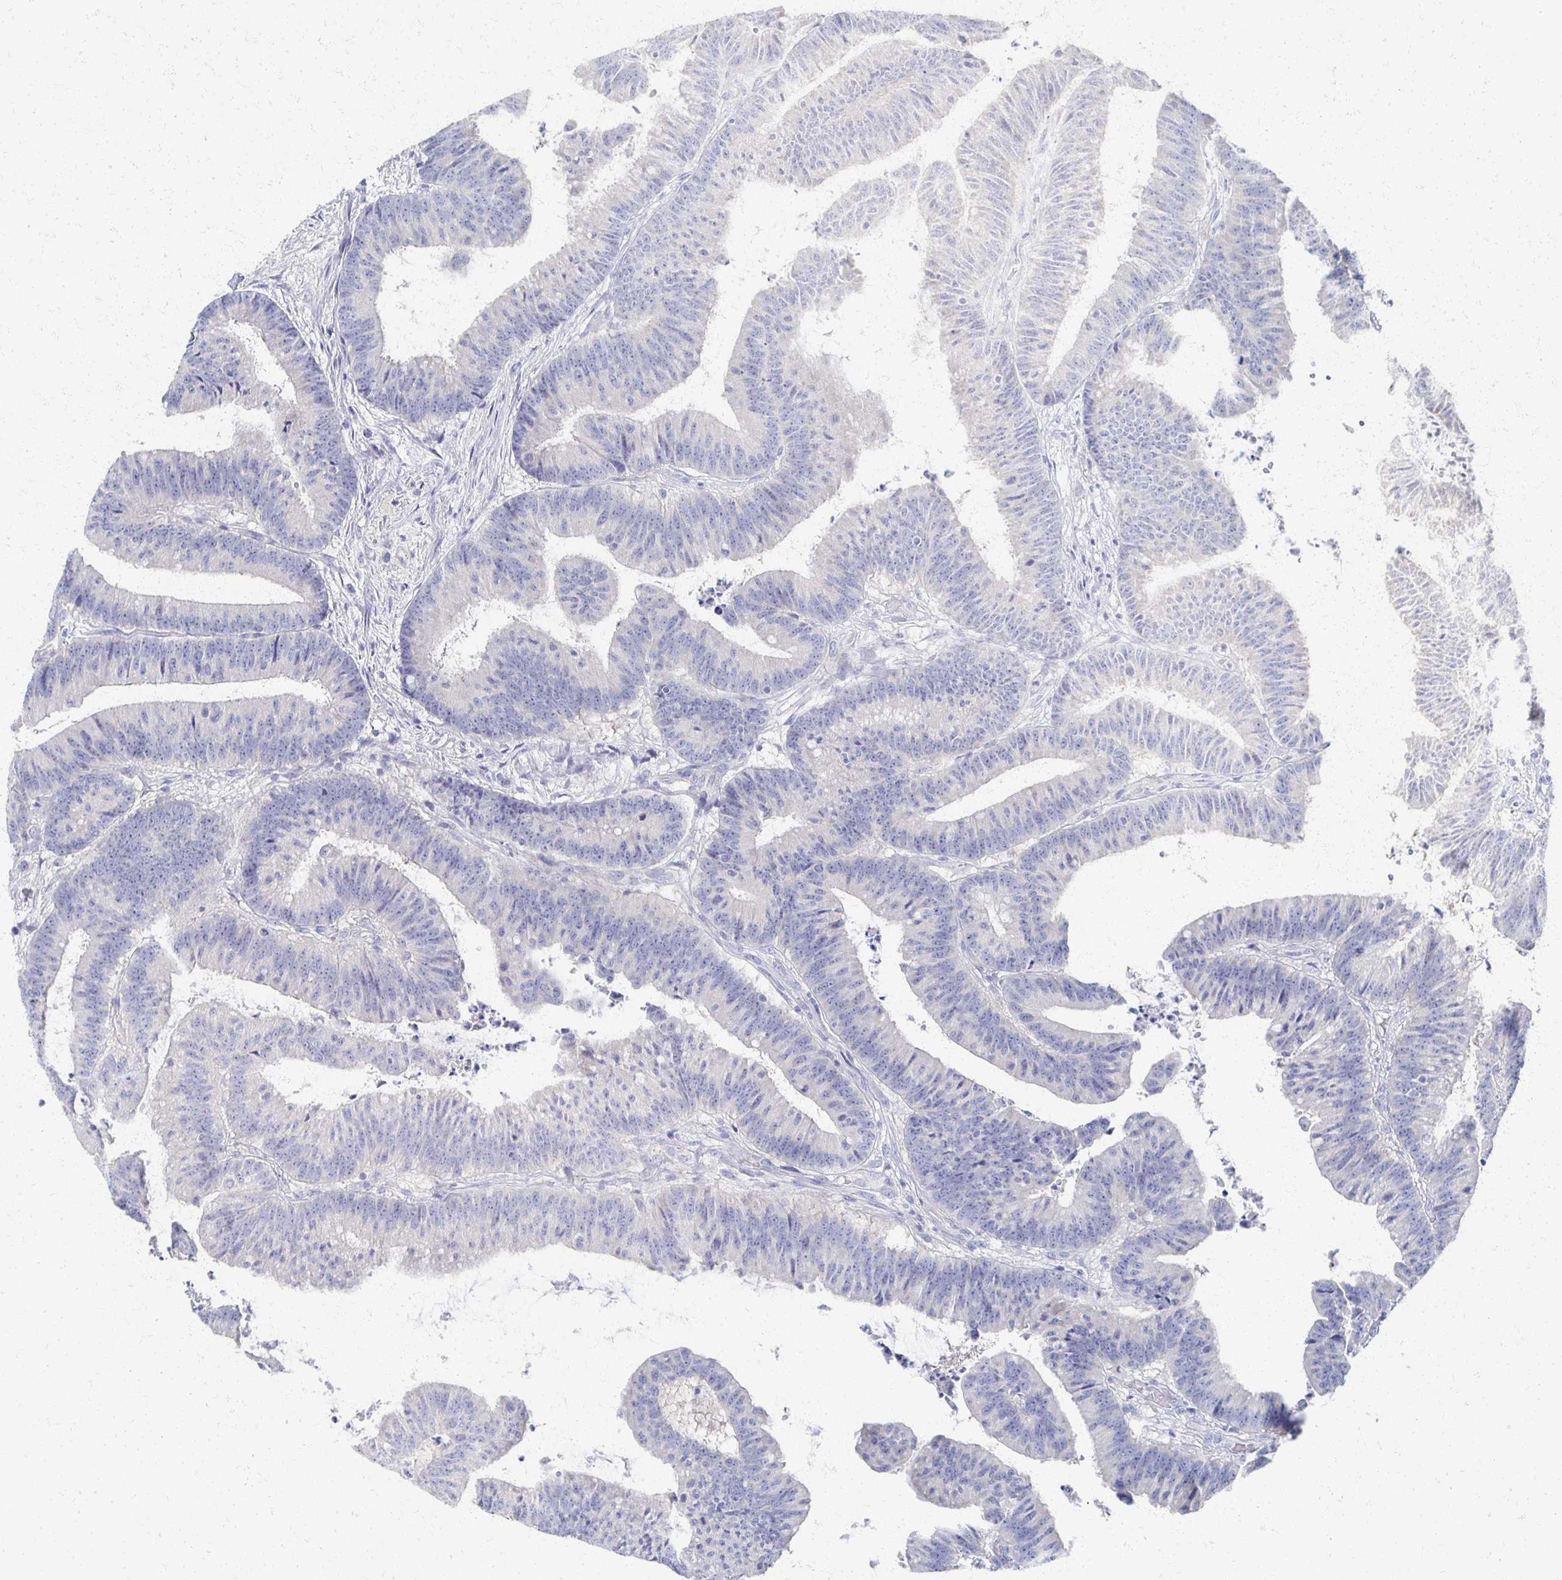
{"staining": {"intensity": "negative", "quantity": "none", "location": "none"}, "tissue": "colorectal cancer", "cell_type": "Tumor cells", "image_type": "cancer", "snomed": [{"axis": "morphology", "description": "Adenocarcinoma, NOS"}, {"axis": "topography", "description": "Colon"}], "caption": "Tumor cells show no significant staining in colorectal cancer (adenocarcinoma).", "gene": "PRR20A", "patient": {"sex": "female", "age": 78}}